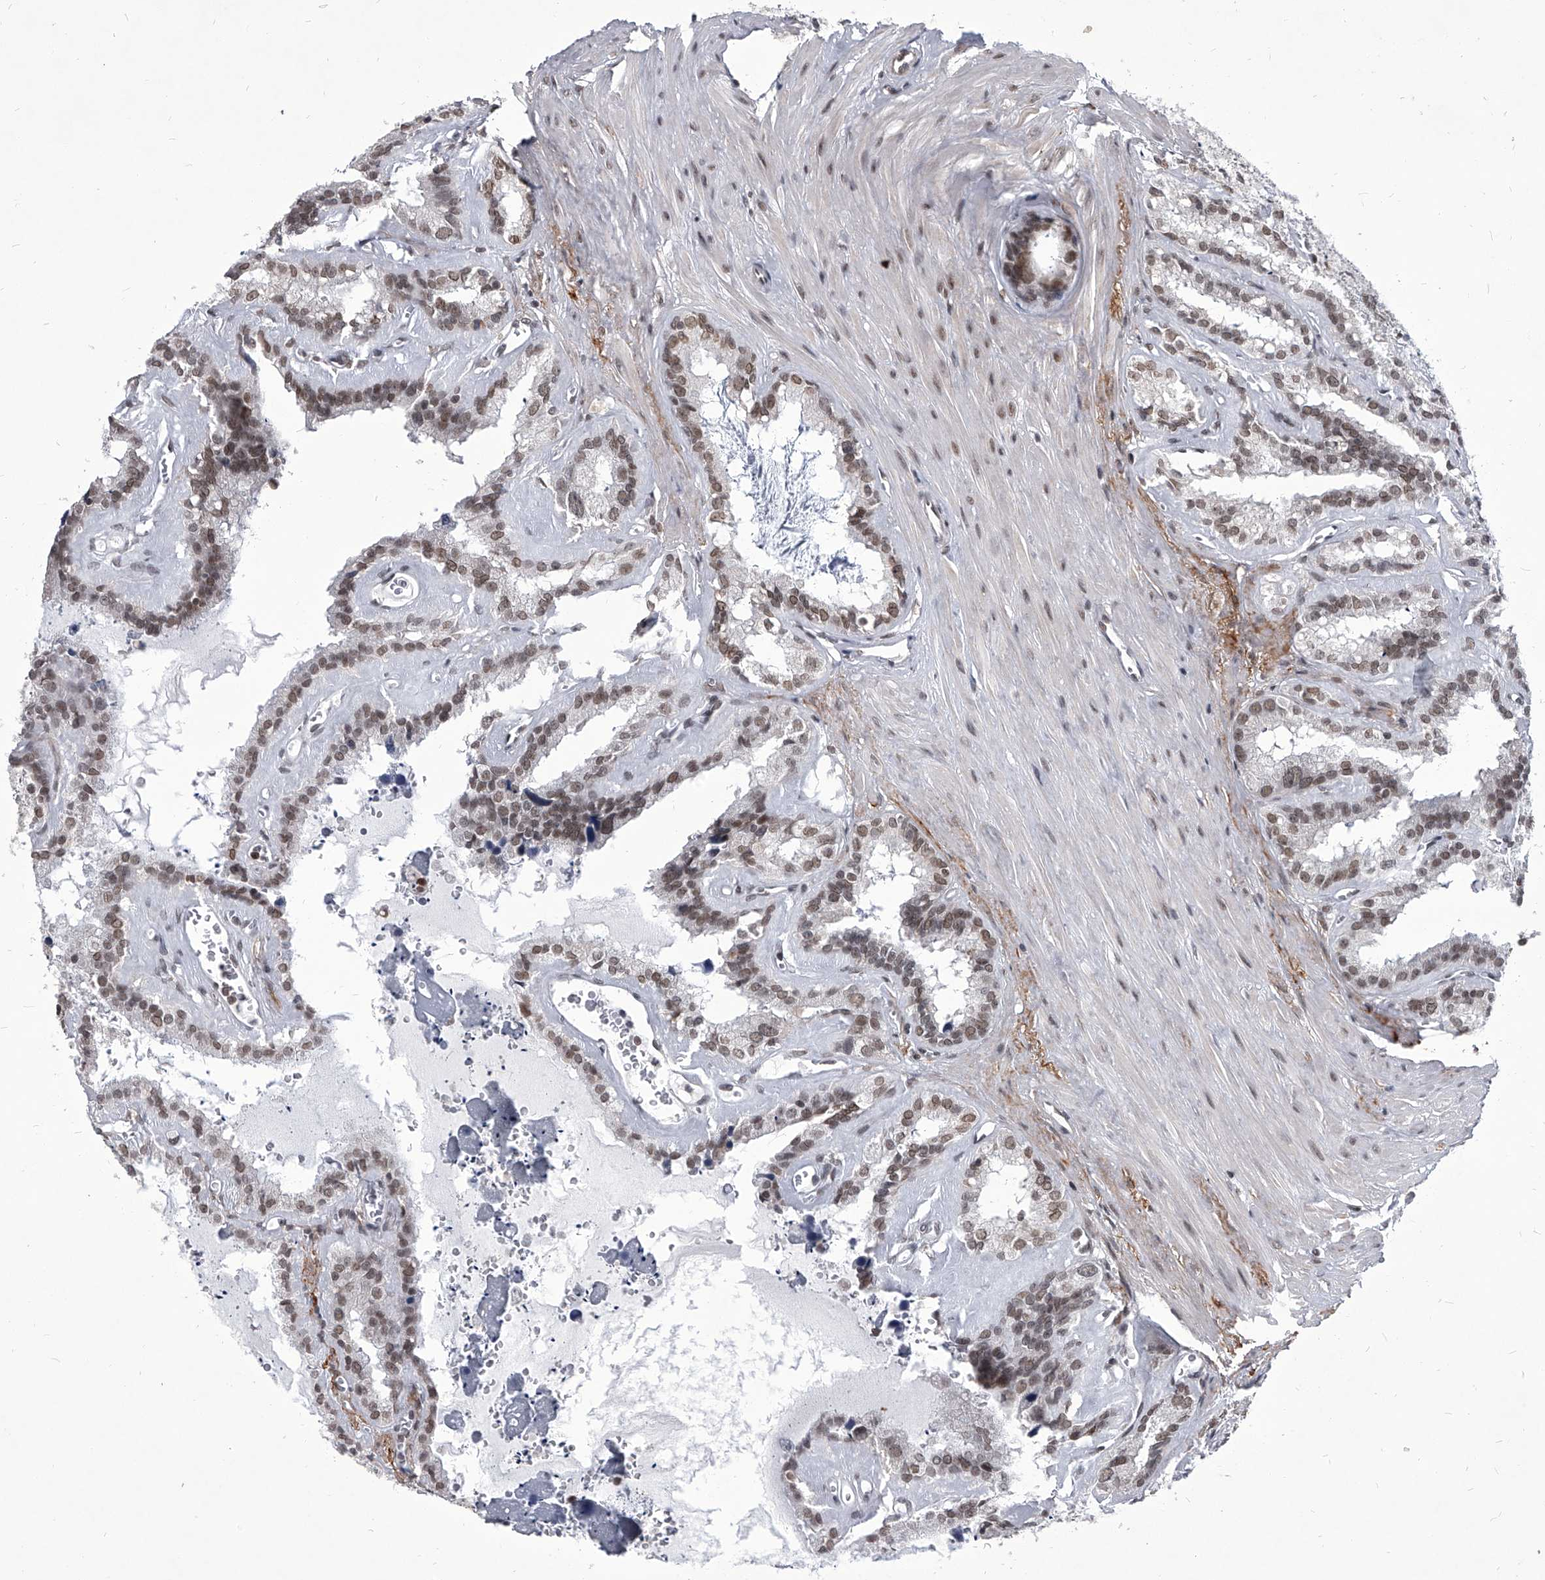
{"staining": {"intensity": "weak", "quantity": "25%-75%", "location": "nuclear"}, "tissue": "seminal vesicle", "cell_type": "Glandular cells", "image_type": "normal", "snomed": [{"axis": "morphology", "description": "Normal tissue, NOS"}, {"axis": "topography", "description": "Prostate"}, {"axis": "topography", "description": "Seminal veicle"}], "caption": "Seminal vesicle stained with immunohistochemistry (IHC) shows weak nuclear staining in about 25%-75% of glandular cells.", "gene": "PPIL4", "patient": {"sex": "male", "age": 59}}